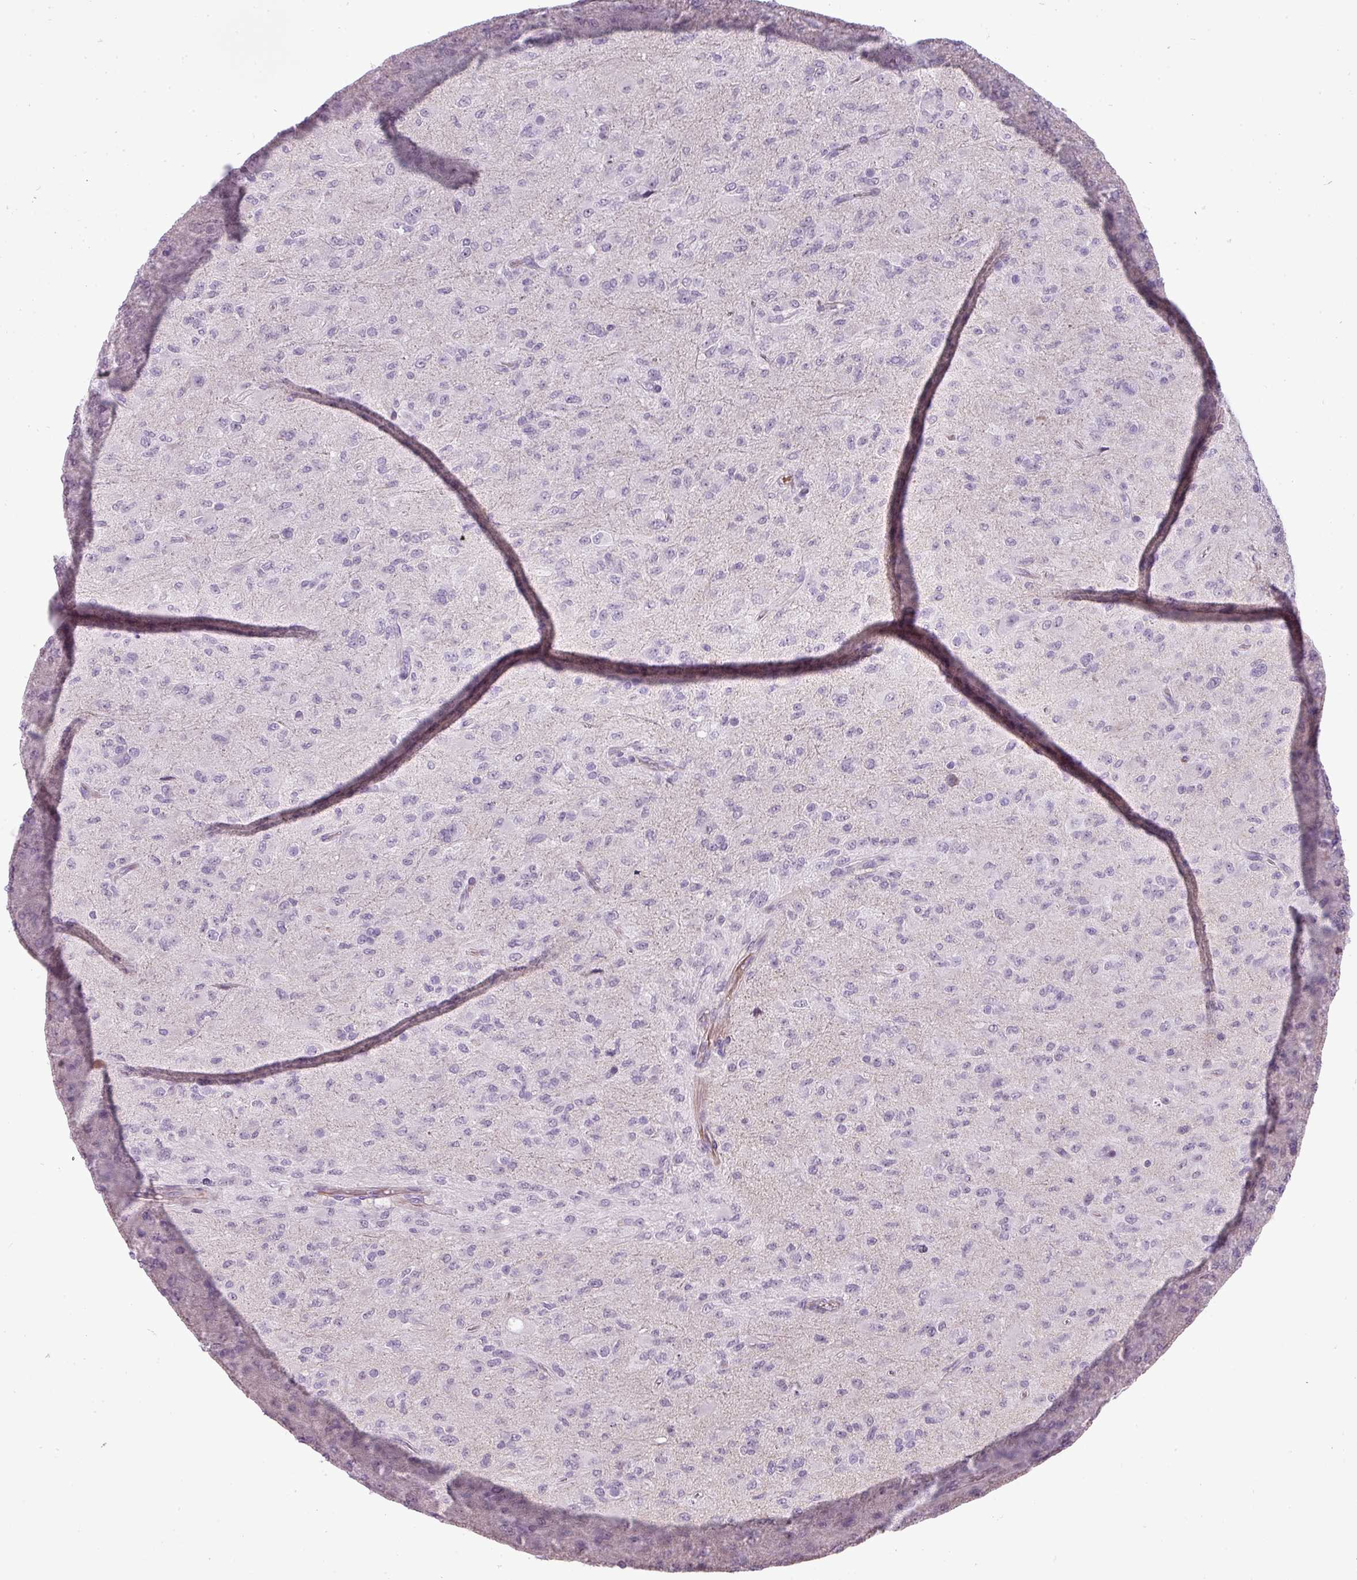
{"staining": {"intensity": "negative", "quantity": "none", "location": "none"}, "tissue": "glioma", "cell_type": "Tumor cells", "image_type": "cancer", "snomed": [{"axis": "morphology", "description": "Glioma, malignant, Low grade"}, {"axis": "topography", "description": "Brain"}], "caption": "Glioma was stained to show a protein in brown. There is no significant positivity in tumor cells.", "gene": "CHRDL1", "patient": {"sex": "male", "age": 65}}